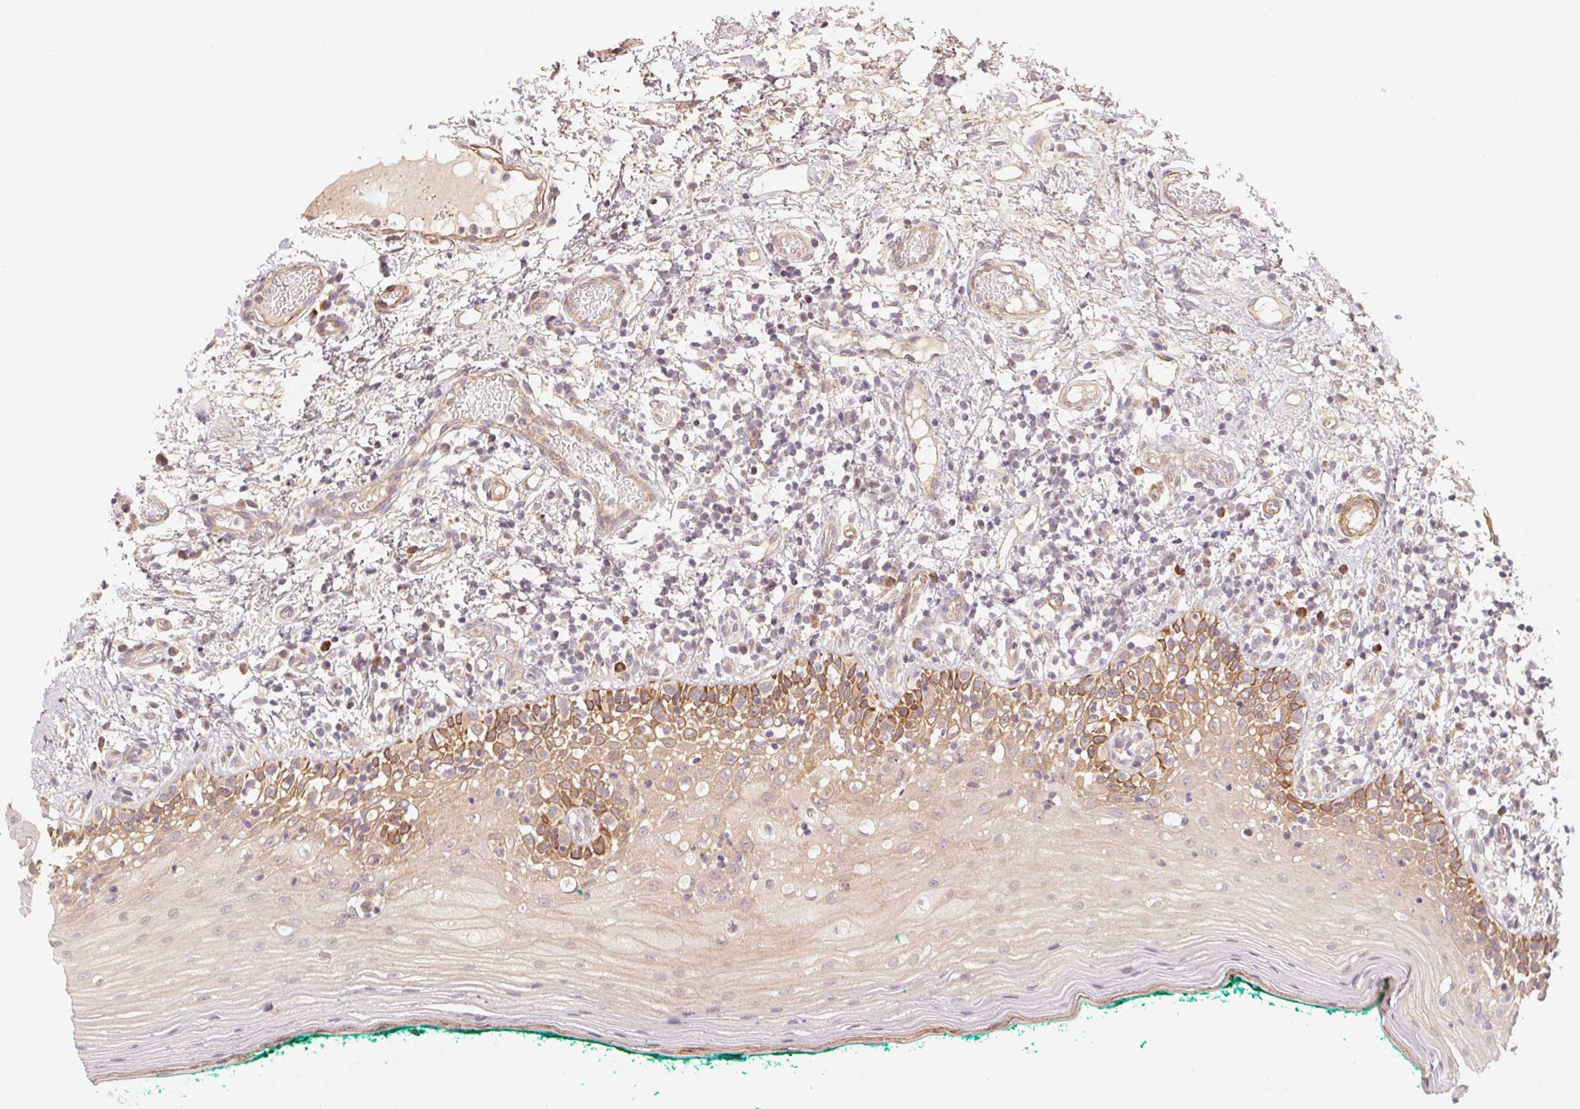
{"staining": {"intensity": "moderate", "quantity": "25%-75%", "location": "cytoplasmic/membranous"}, "tissue": "oral mucosa", "cell_type": "Squamous epithelial cells", "image_type": "normal", "snomed": [{"axis": "morphology", "description": "Normal tissue, NOS"}, {"axis": "topography", "description": "Oral tissue"}], "caption": "This image displays normal oral mucosa stained with immunohistochemistry to label a protein in brown. The cytoplasmic/membranous of squamous epithelial cells show moderate positivity for the protein. Nuclei are counter-stained blue.", "gene": "CCDC112", "patient": {"sex": "female", "age": 83}}